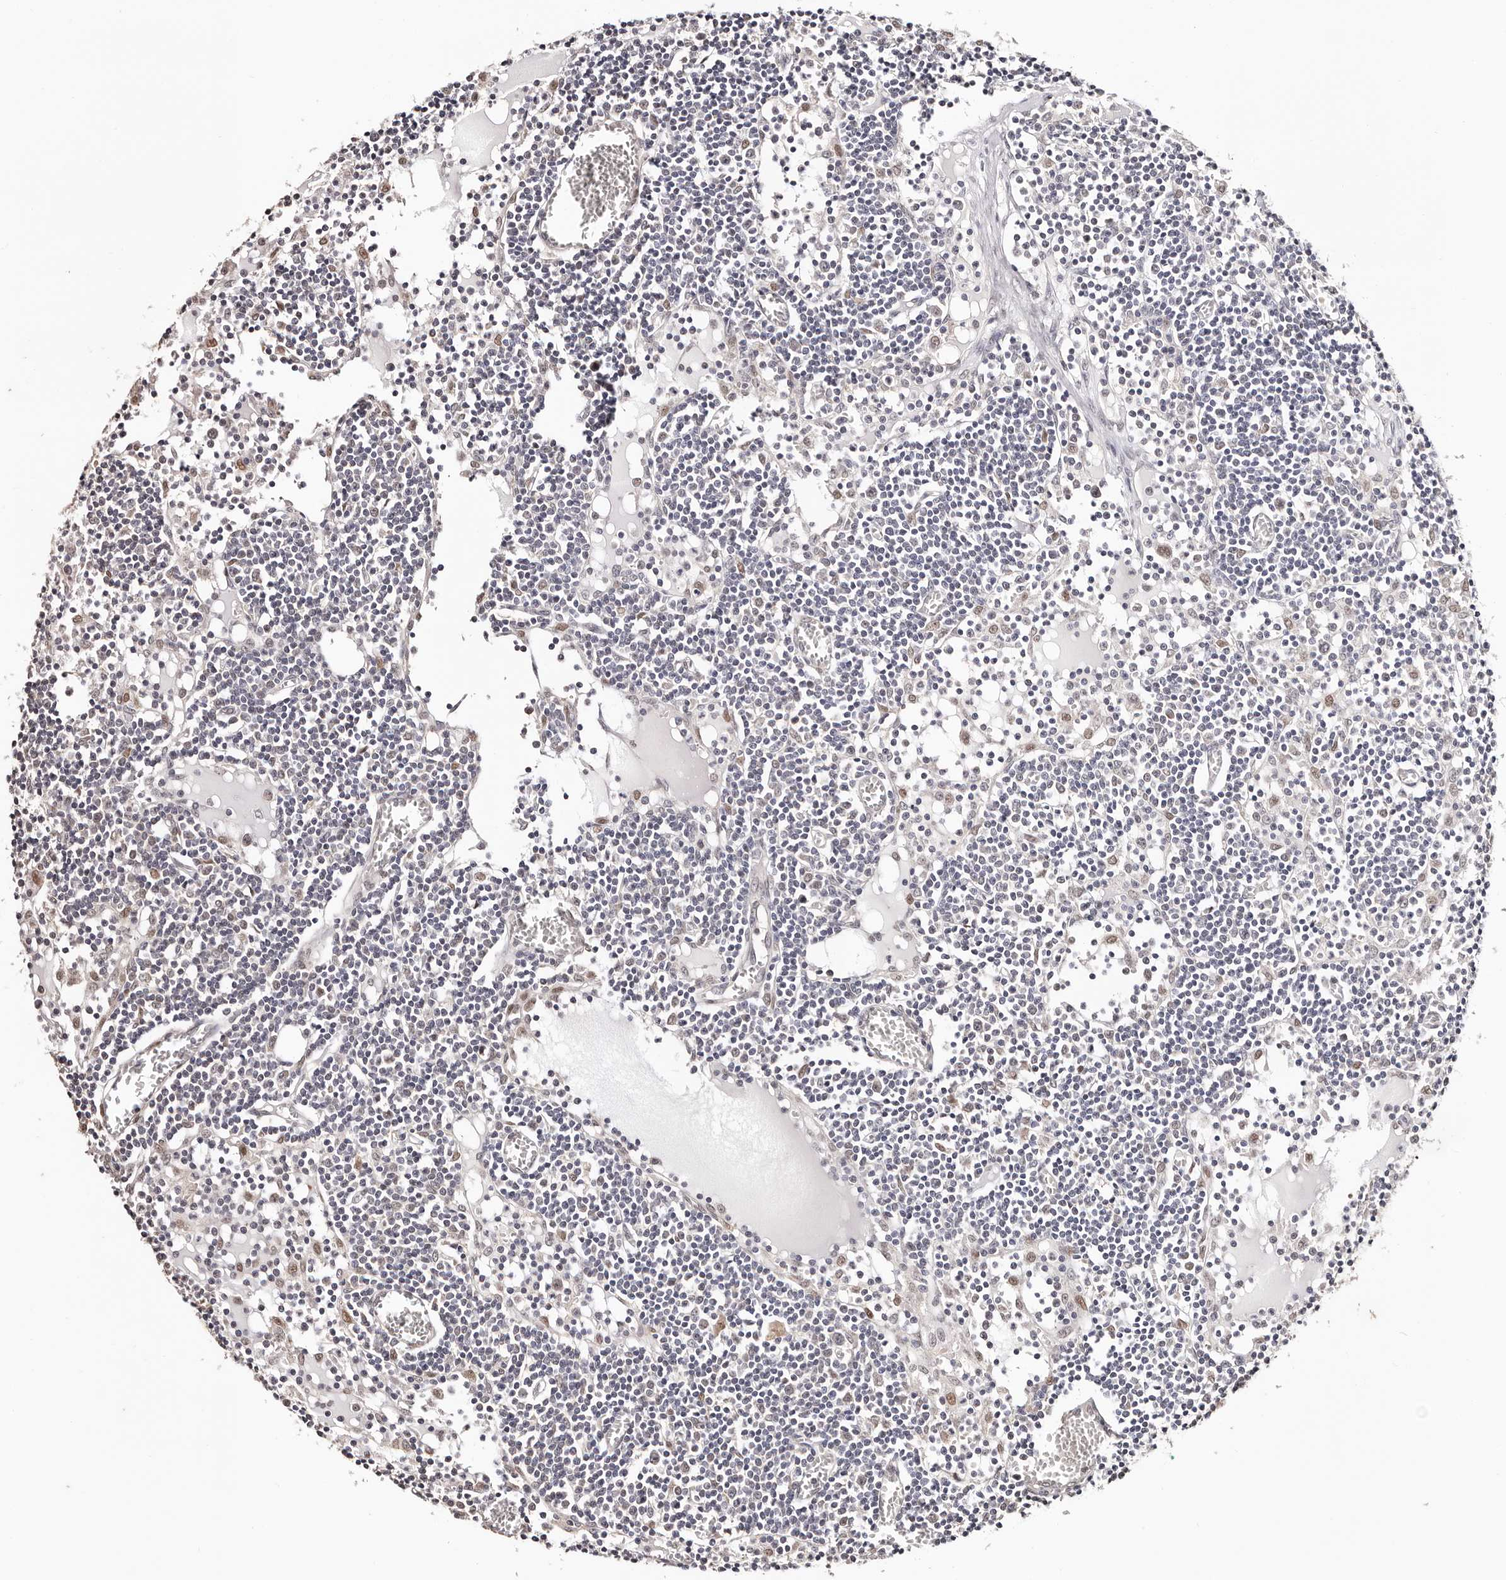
{"staining": {"intensity": "weak", "quantity": "<25%", "location": "nuclear"}, "tissue": "lymph node", "cell_type": "Germinal center cells", "image_type": "normal", "snomed": [{"axis": "morphology", "description": "Normal tissue, NOS"}, {"axis": "topography", "description": "Lymph node"}], "caption": "This is an immunohistochemistry micrograph of normal lymph node. There is no positivity in germinal center cells.", "gene": "TYW3", "patient": {"sex": "female", "age": 11}}